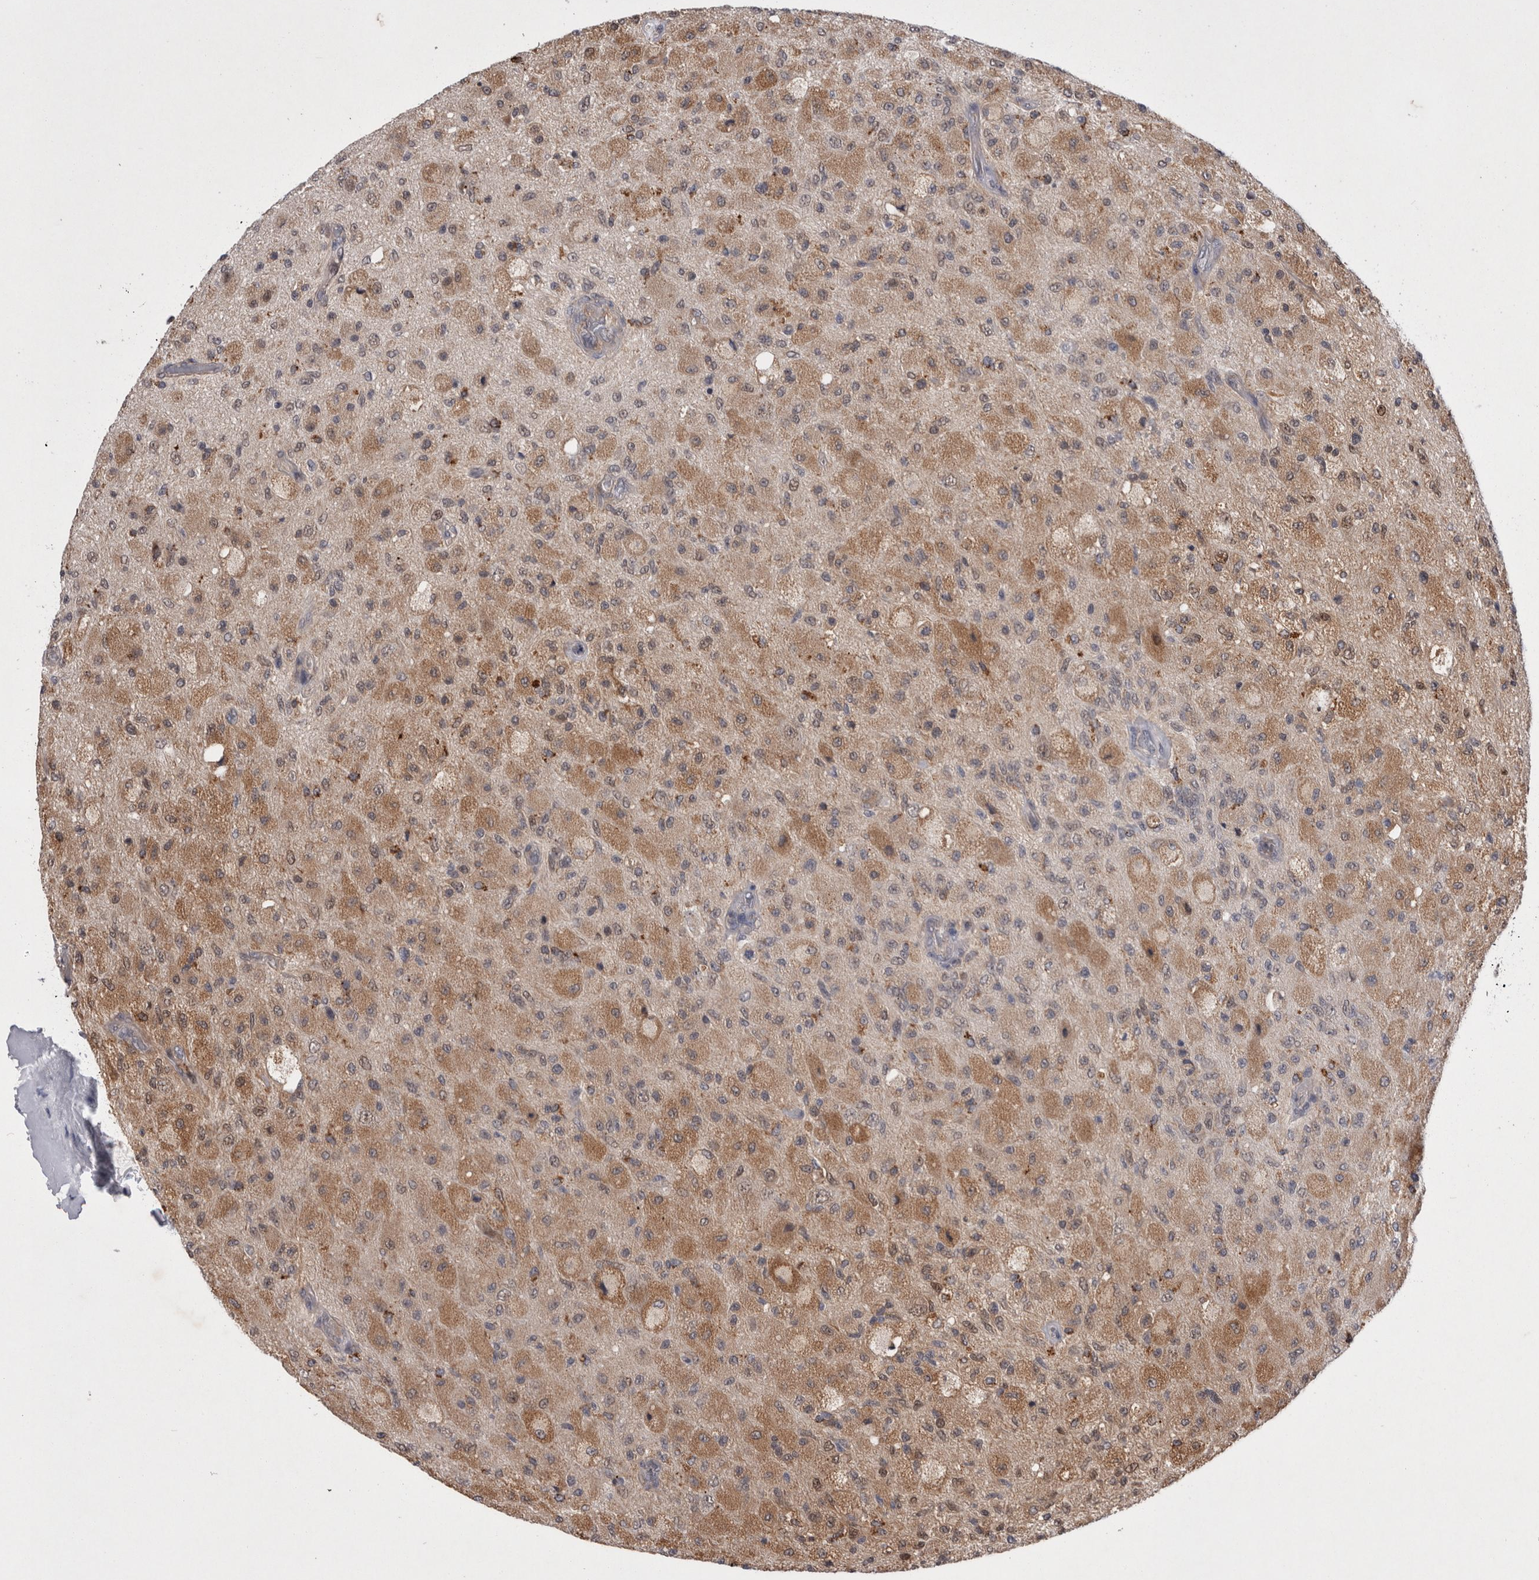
{"staining": {"intensity": "moderate", "quantity": ">75%", "location": "cytoplasmic/membranous"}, "tissue": "glioma", "cell_type": "Tumor cells", "image_type": "cancer", "snomed": [{"axis": "morphology", "description": "Normal tissue, NOS"}, {"axis": "morphology", "description": "Glioma, malignant, High grade"}, {"axis": "topography", "description": "Cerebral cortex"}], "caption": "Tumor cells reveal moderate cytoplasmic/membranous positivity in approximately >75% of cells in malignant glioma (high-grade).", "gene": "MRPL37", "patient": {"sex": "male", "age": 77}}